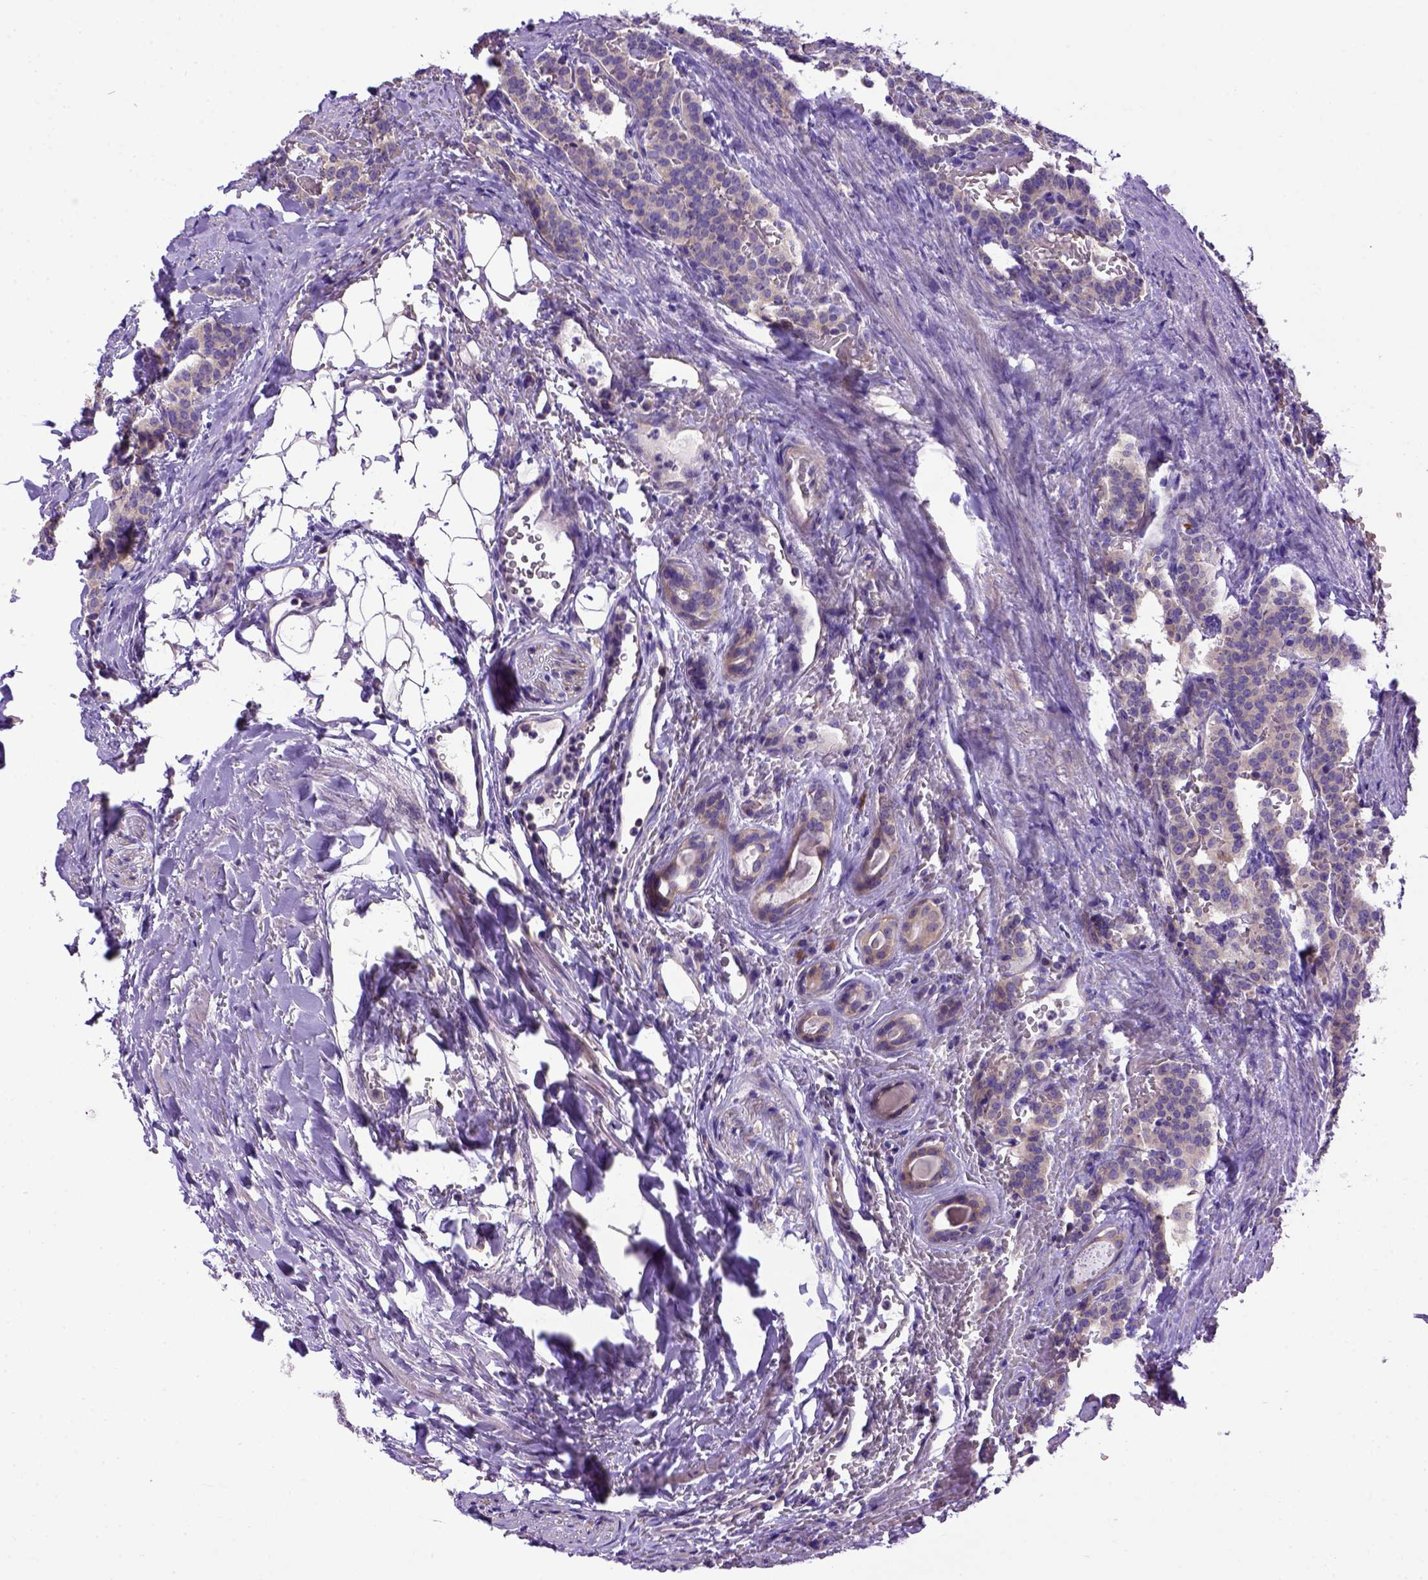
{"staining": {"intensity": "negative", "quantity": "none", "location": "none"}, "tissue": "carcinoid", "cell_type": "Tumor cells", "image_type": "cancer", "snomed": [{"axis": "morphology", "description": "Carcinoid, malignant, NOS"}, {"axis": "topography", "description": "Lung"}], "caption": "An immunohistochemistry micrograph of carcinoid (malignant) is shown. There is no staining in tumor cells of carcinoid (malignant).", "gene": "ADAM12", "patient": {"sex": "female", "age": 46}}